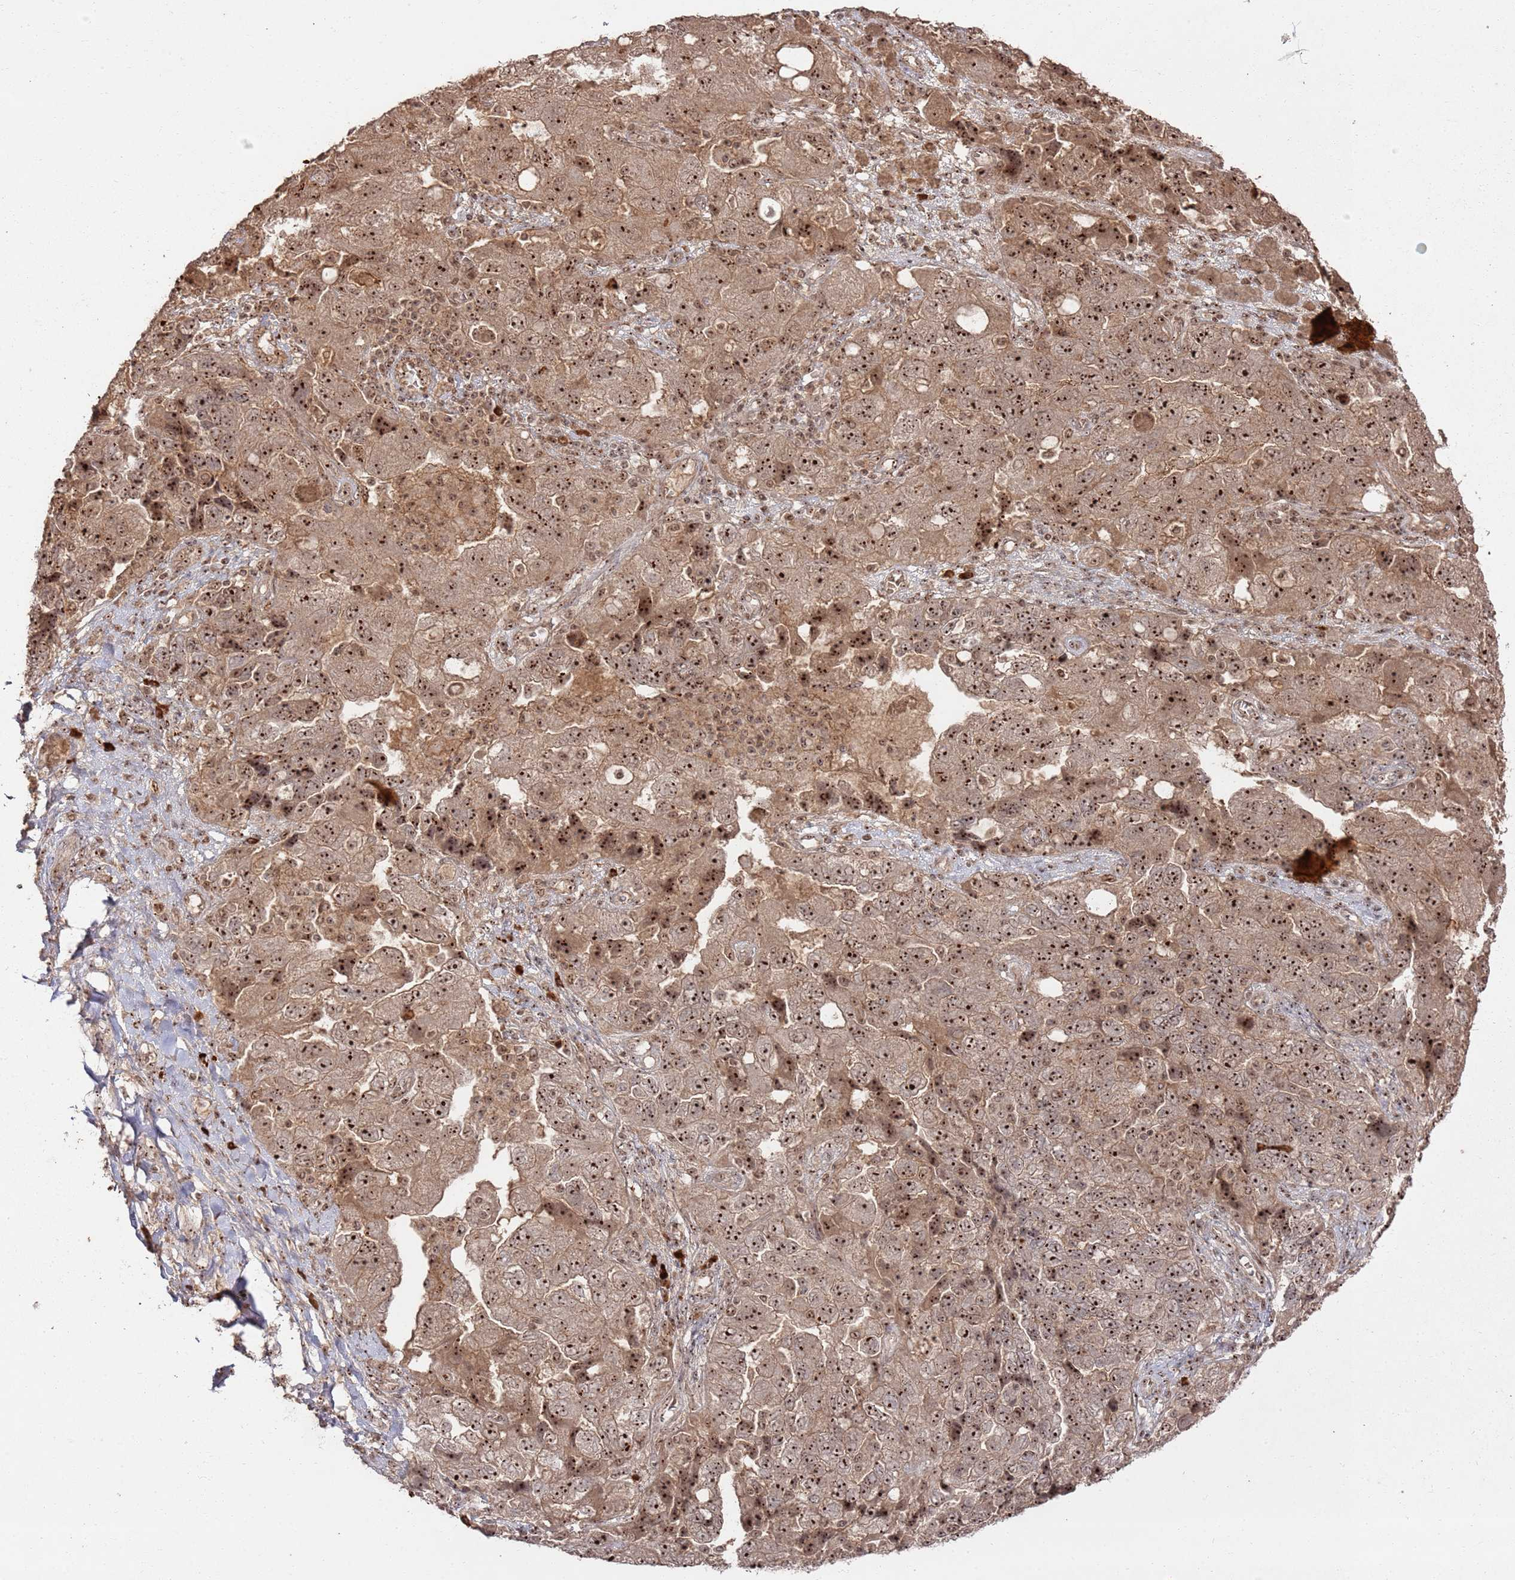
{"staining": {"intensity": "strong", "quantity": ">75%", "location": "nuclear"}, "tissue": "ovarian cancer", "cell_type": "Tumor cells", "image_type": "cancer", "snomed": [{"axis": "morphology", "description": "Carcinoma, NOS"}, {"axis": "morphology", "description": "Cystadenocarcinoma, serous, NOS"}, {"axis": "topography", "description": "Ovary"}], "caption": "A histopathology image of serous cystadenocarcinoma (ovarian) stained for a protein shows strong nuclear brown staining in tumor cells. (DAB = brown stain, brightfield microscopy at high magnification).", "gene": "UTP11", "patient": {"sex": "female", "age": 69}}